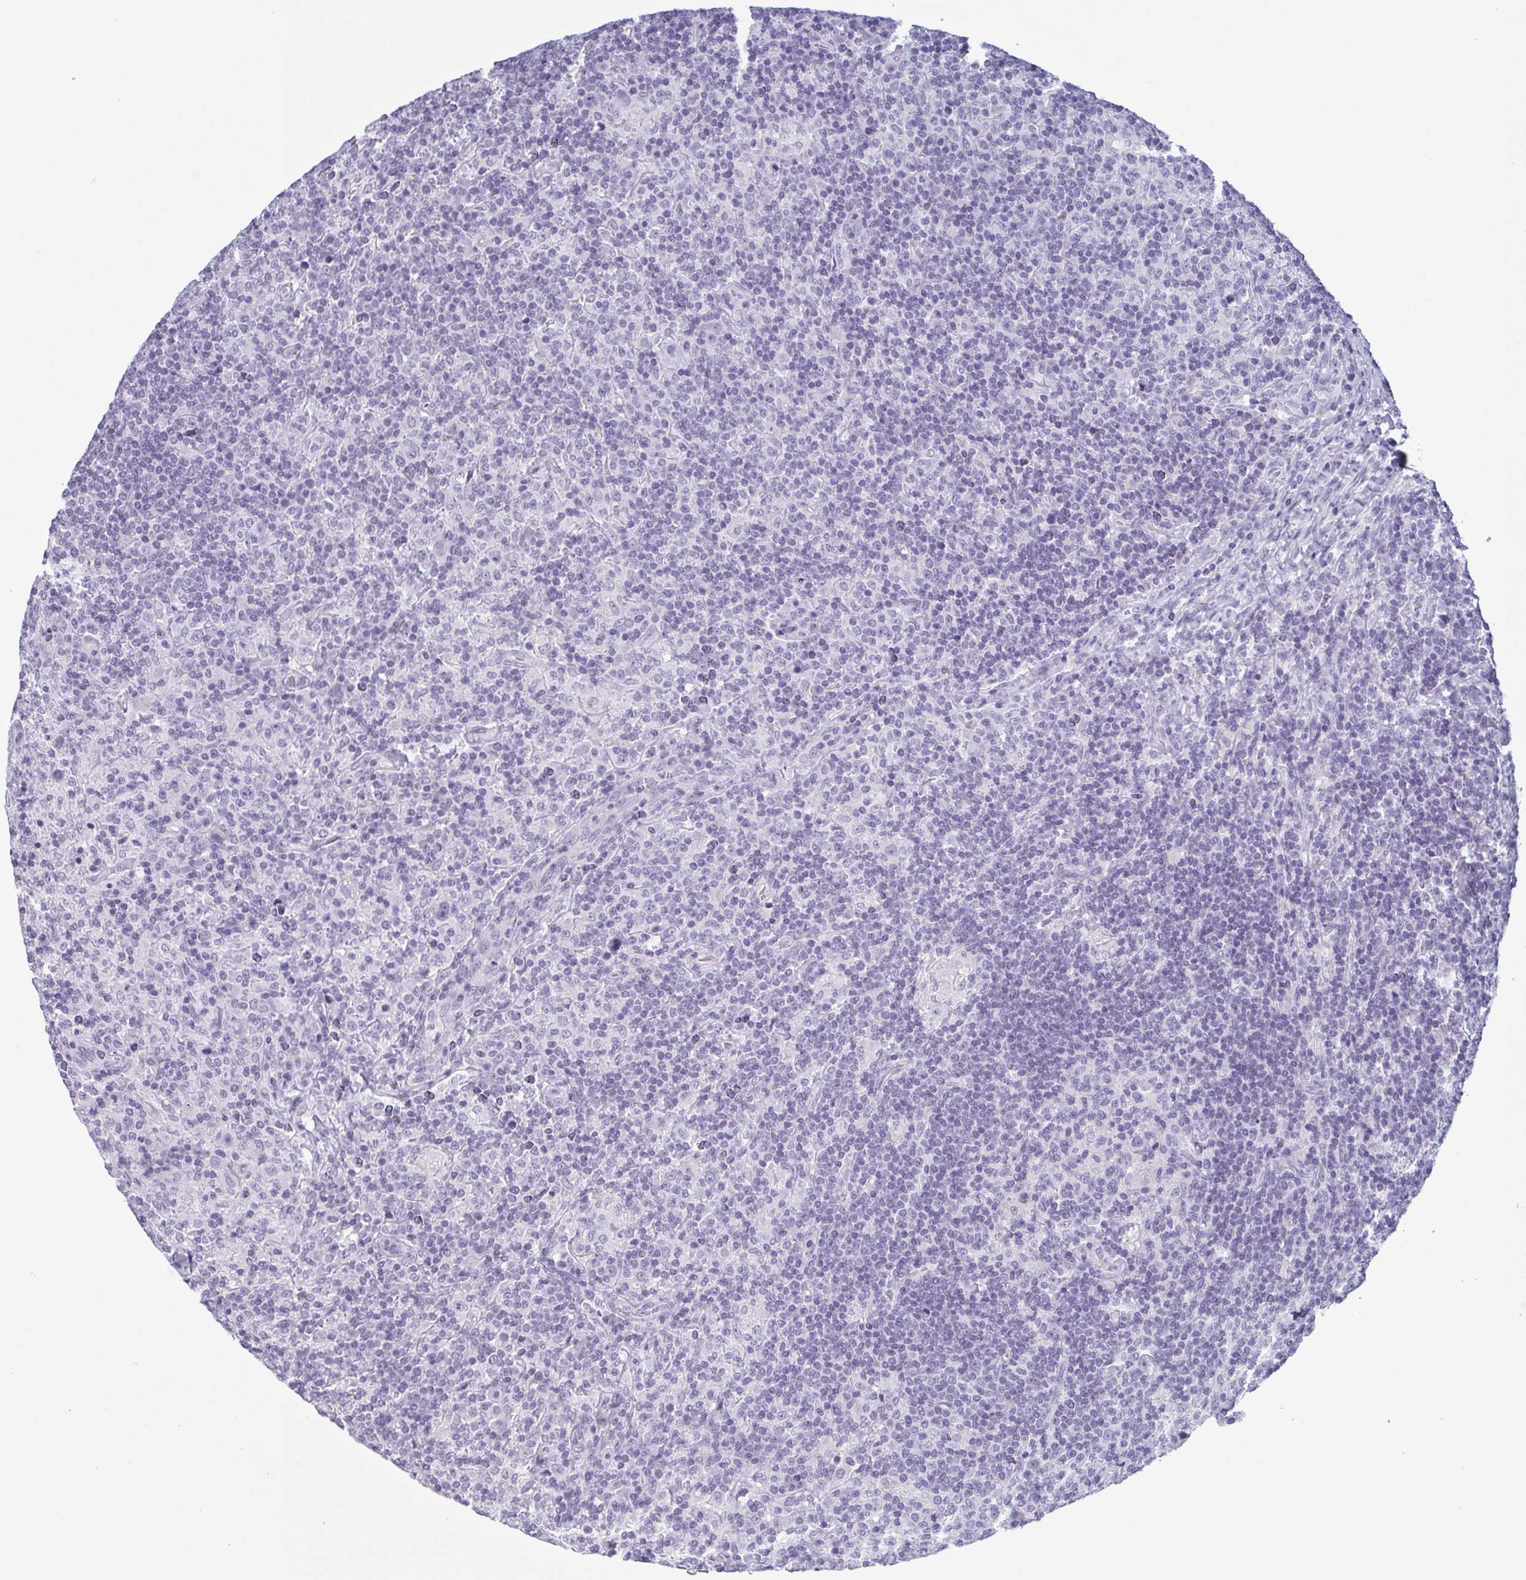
{"staining": {"intensity": "negative", "quantity": "none", "location": "none"}, "tissue": "lymphoma", "cell_type": "Tumor cells", "image_type": "cancer", "snomed": [{"axis": "morphology", "description": "Hodgkin's disease, NOS"}, {"axis": "topography", "description": "Lymph node"}], "caption": "Image shows no significant protein positivity in tumor cells of lymphoma.", "gene": "KRT78", "patient": {"sex": "male", "age": 70}}